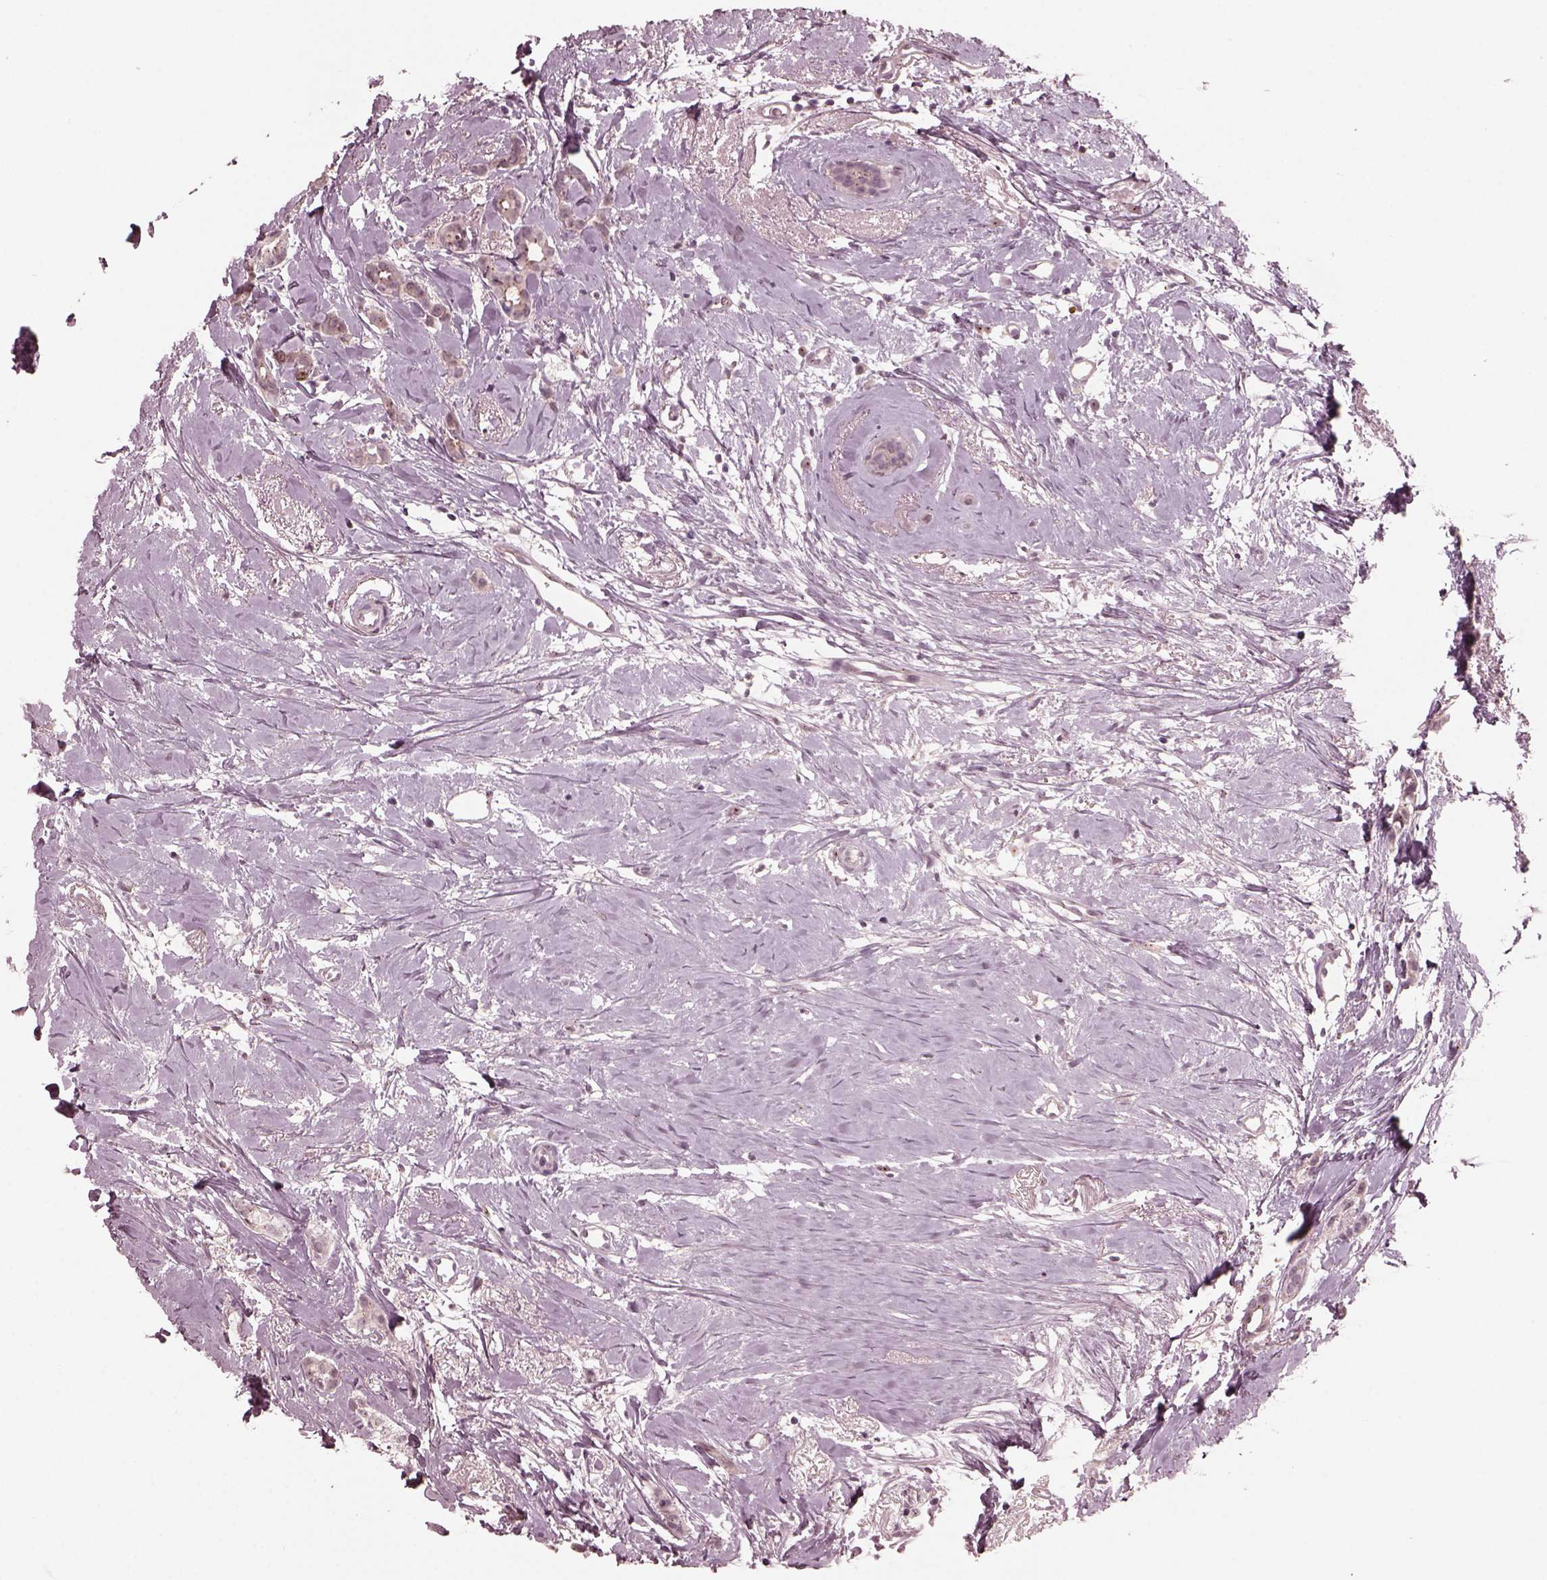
{"staining": {"intensity": "weak", "quantity": "<25%", "location": "cytoplasmic/membranous"}, "tissue": "breast cancer", "cell_type": "Tumor cells", "image_type": "cancer", "snomed": [{"axis": "morphology", "description": "Duct carcinoma"}, {"axis": "topography", "description": "Breast"}], "caption": "Breast cancer was stained to show a protein in brown. There is no significant staining in tumor cells.", "gene": "SAXO1", "patient": {"sex": "female", "age": 40}}